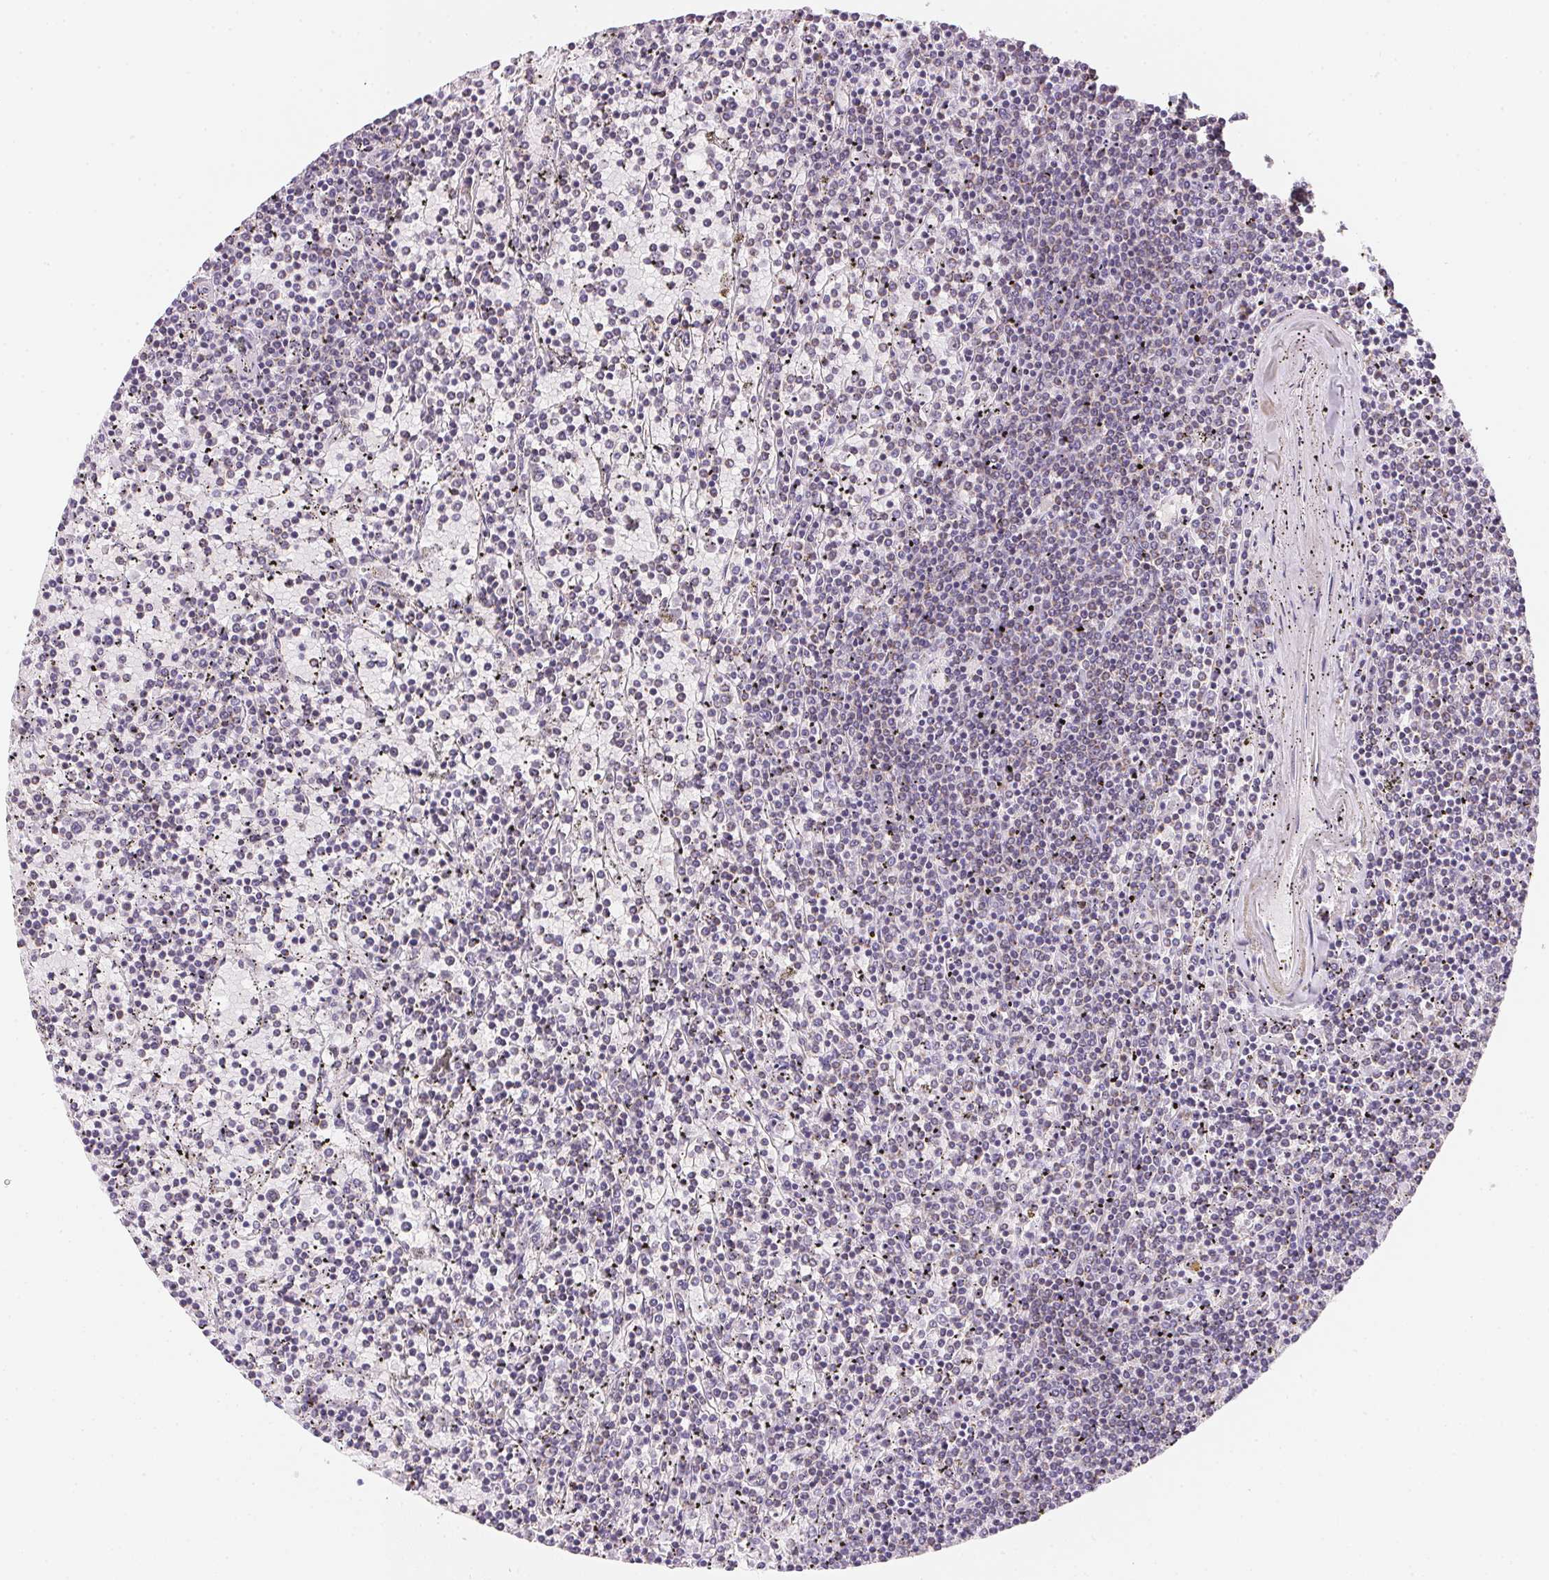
{"staining": {"intensity": "negative", "quantity": "none", "location": "none"}, "tissue": "lymphoma", "cell_type": "Tumor cells", "image_type": "cancer", "snomed": [{"axis": "morphology", "description": "Malignant lymphoma, non-Hodgkin's type, Low grade"}, {"axis": "topography", "description": "Spleen"}], "caption": "Immunohistochemical staining of lymphoma displays no significant positivity in tumor cells.", "gene": "GIPC2", "patient": {"sex": "female", "age": 77}}